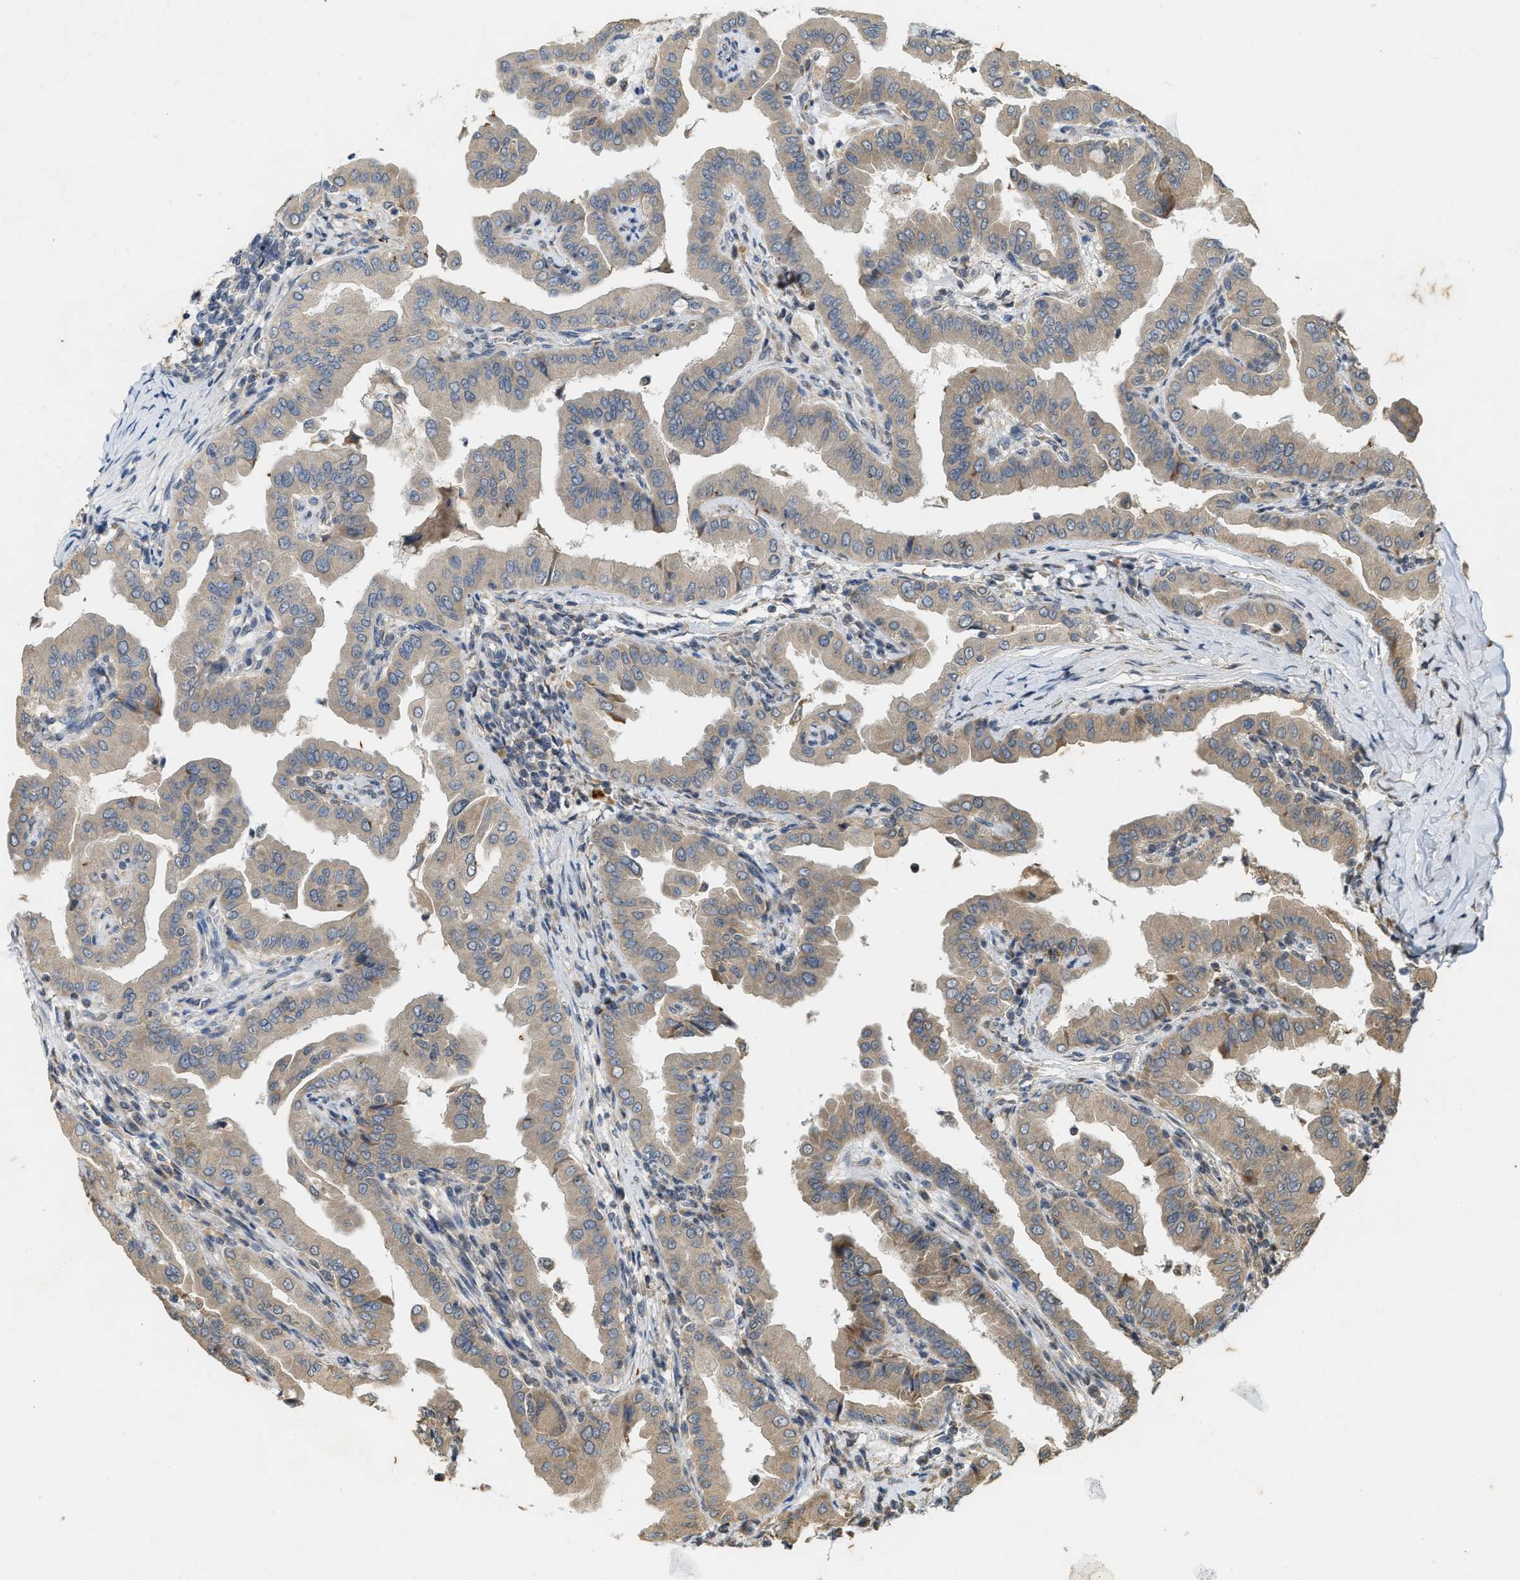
{"staining": {"intensity": "weak", "quantity": "25%-75%", "location": "cytoplasmic/membranous"}, "tissue": "thyroid cancer", "cell_type": "Tumor cells", "image_type": "cancer", "snomed": [{"axis": "morphology", "description": "Papillary adenocarcinoma, NOS"}, {"axis": "topography", "description": "Thyroid gland"}], "caption": "This histopathology image exhibits papillary adenocarcinoma (thyroid) stained with immunohistochemistry (IHC) to label a protein in brown. The cytoplasmic/membranous of tumor cells show weak positivity for the protein. Nuclei are counter-stained blue.", "gene": "KIF21A", "patient": {"sex": "male", "age": 33}}